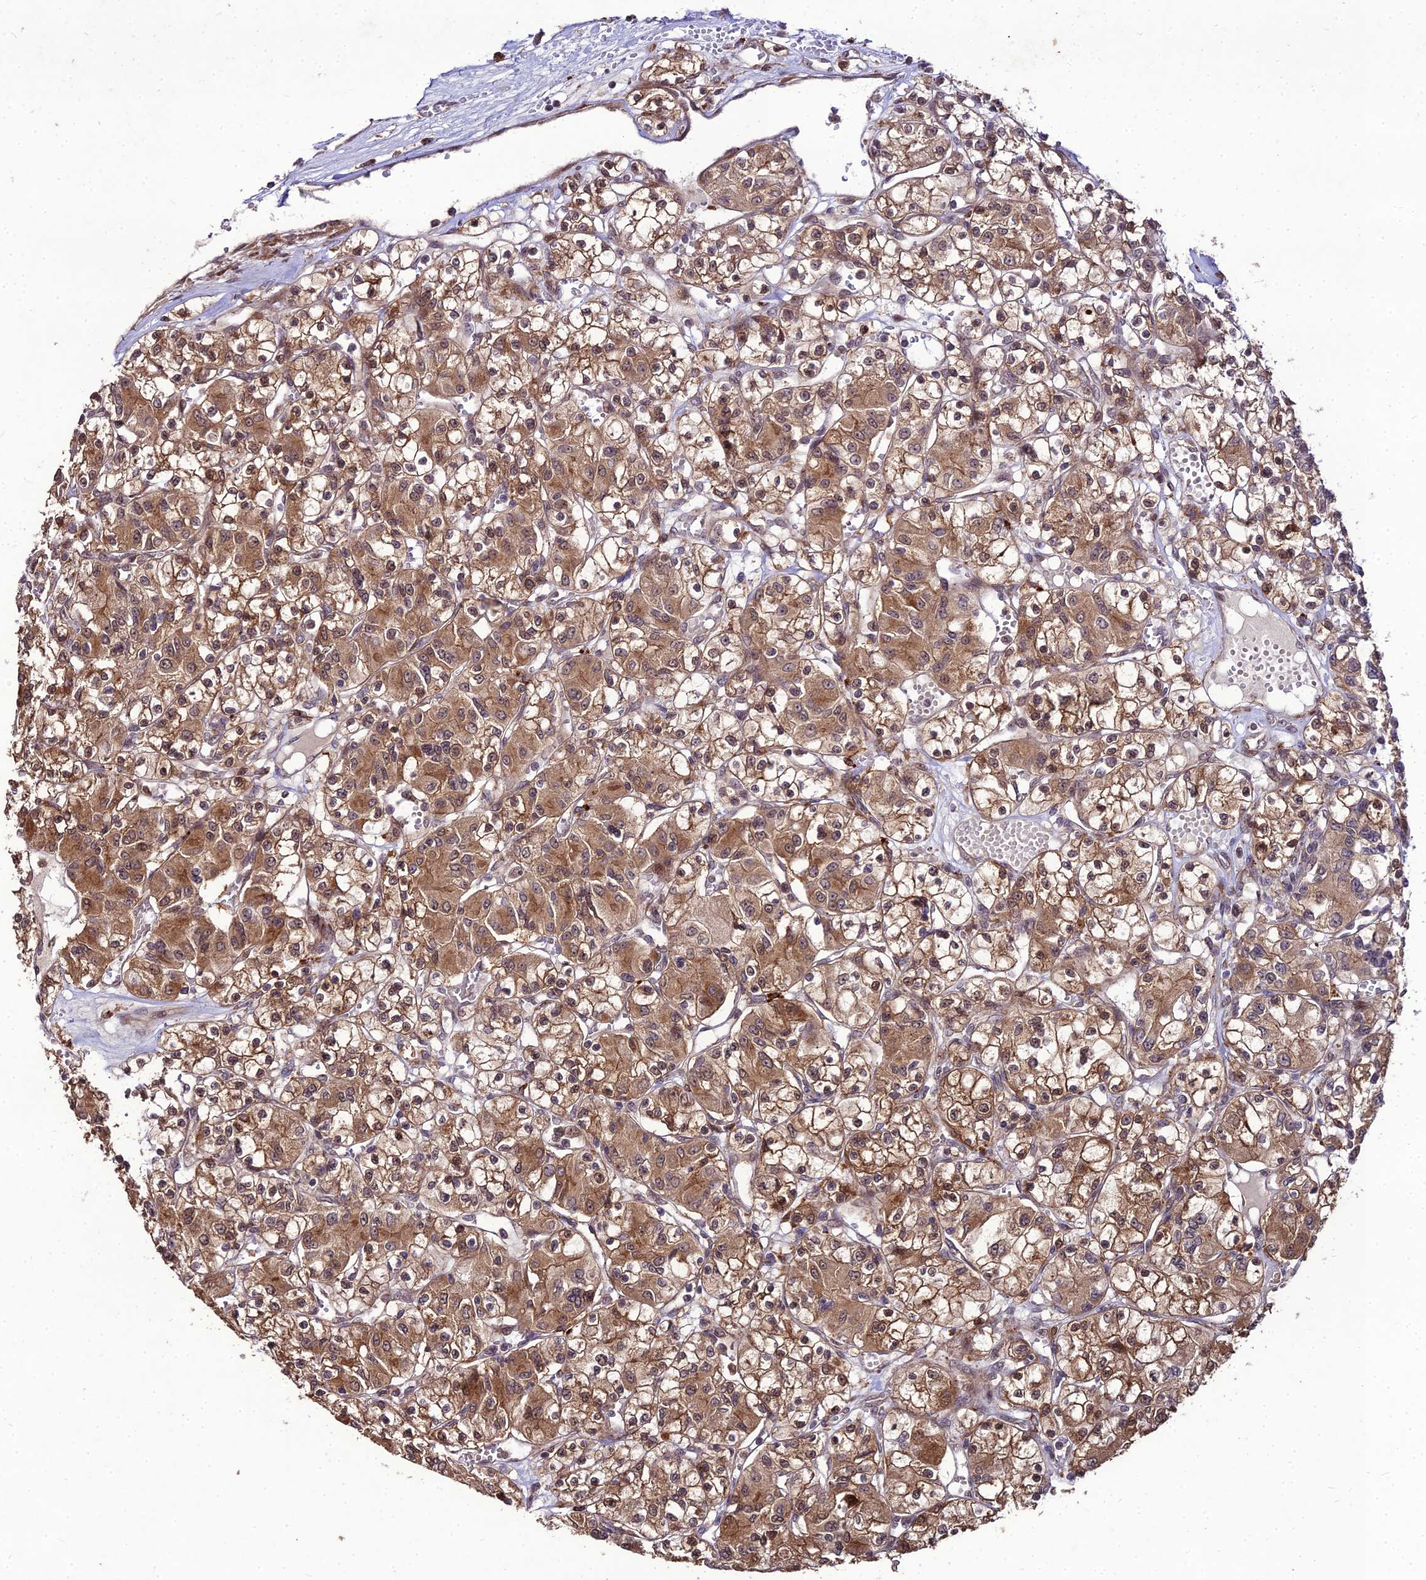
{"staining": {"intensity": "moderate", "quantity": ">75%", "location": "cytoplasmic/membranous,nuclear"}, "tissue": "renal cancer", "cell_type": "Tumor cells", "image_type": "cancer", "snomed": [{"axis": "morphology", "description": "Adenocarcinoma, NOS"}, {"axis": "topography", "description": "Kidney"}], "caption": "This is a photomicrograph of immunohistochemistry (IHC) staining of adenocarcinoma (renal), which shows moderate expression in the cytoplasmic/membranous and nuclear of tumor cells.", "gene": "ZNF766", "patient": {"sex": "female", "age": 59}}